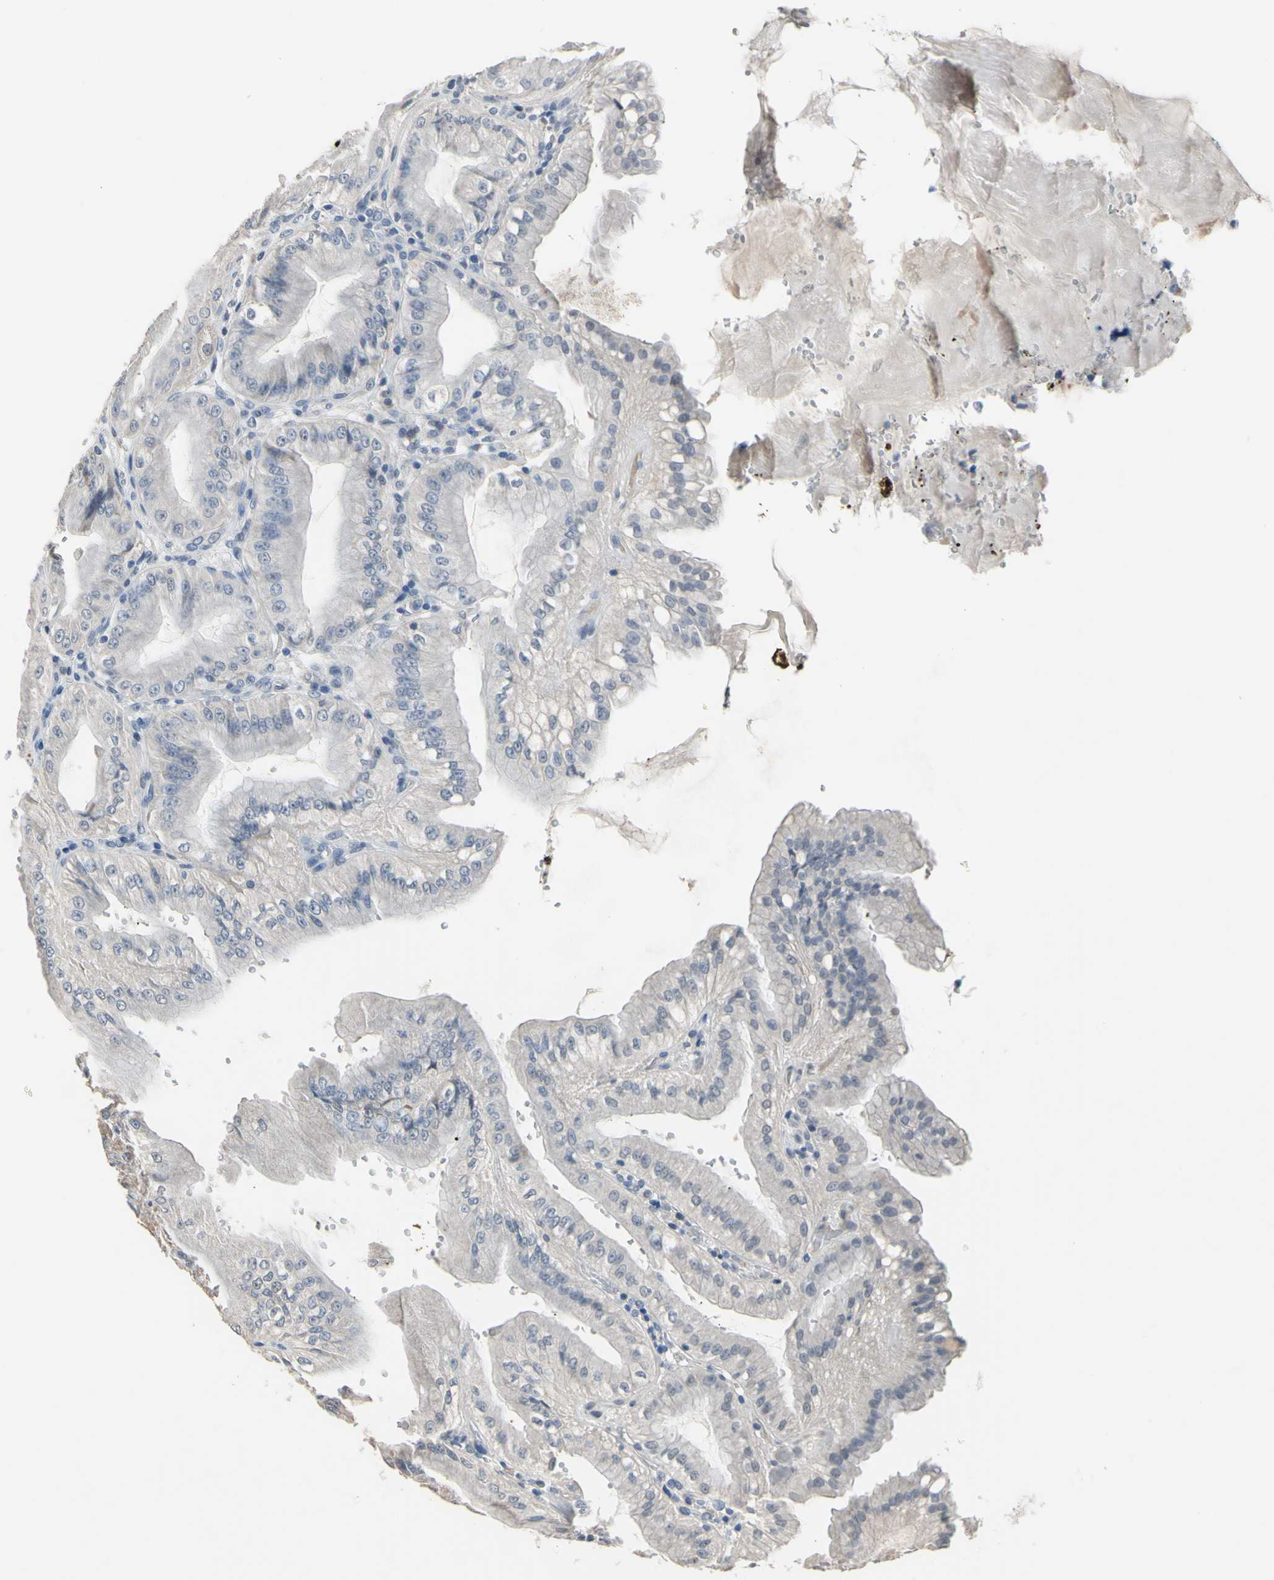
{"staining": {"intensity": "negative", "quantity": "none", "location": "none"}, "tissue": "stomach", "cell_type": "Glandular cells", "image_type": "normal", "snomed": [{"axis": "morphology", "description": "Normal tissue, NOS"}, {"axis": "topography", "description": "Stomach, lower"}], "caption": "Immunohistochemical staining of benign stomach displays no significant staining in glandular cells. The staining is performed using DAB brown chromogen with nuclei counter-stained in using hematoxylin.", "gene": "ZNF174", "patient": {"sex": "male", "age": 71}}